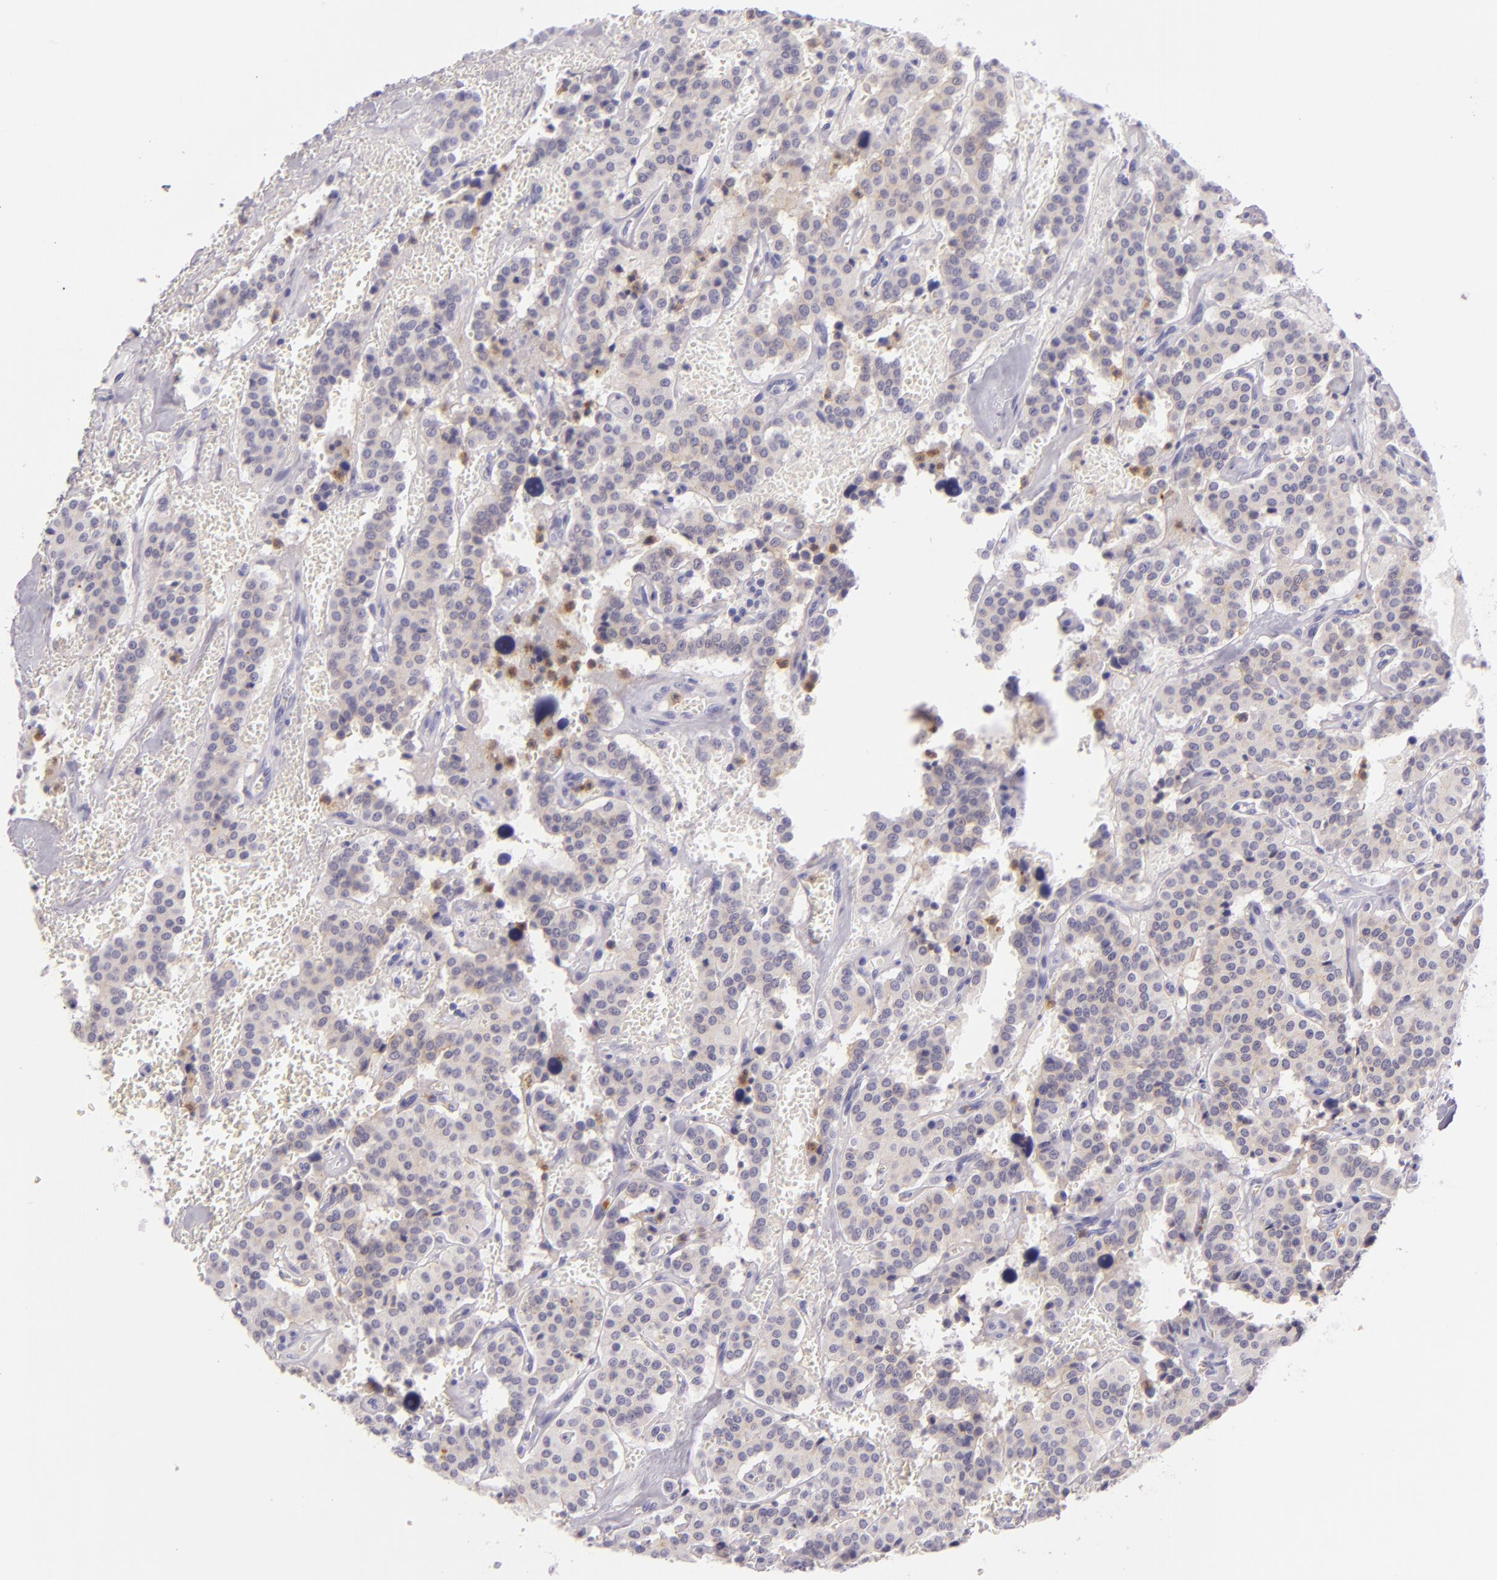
{"staining": {"intensity": "negative", "quantity": "none", "location": "none"}, "tissue": "carcinoid", "cell_type": "Tumor cells", "image_type": "cancer", "snomed": [{"axis": "morphology", "description": "Carcinoid, malignant, NOS"}, {"axis": "topography", "description": "Bronchus"}], "caption": "The micrograph shows no staining of tumor cells in malignant carcinoid. (Stains: DAB IHC with hematoxylin counter stain, Microscopy: brightfield microscopy at high magnification).", "gene": "CEACAM1", "patient": {"sex": "male", "age": 55}}